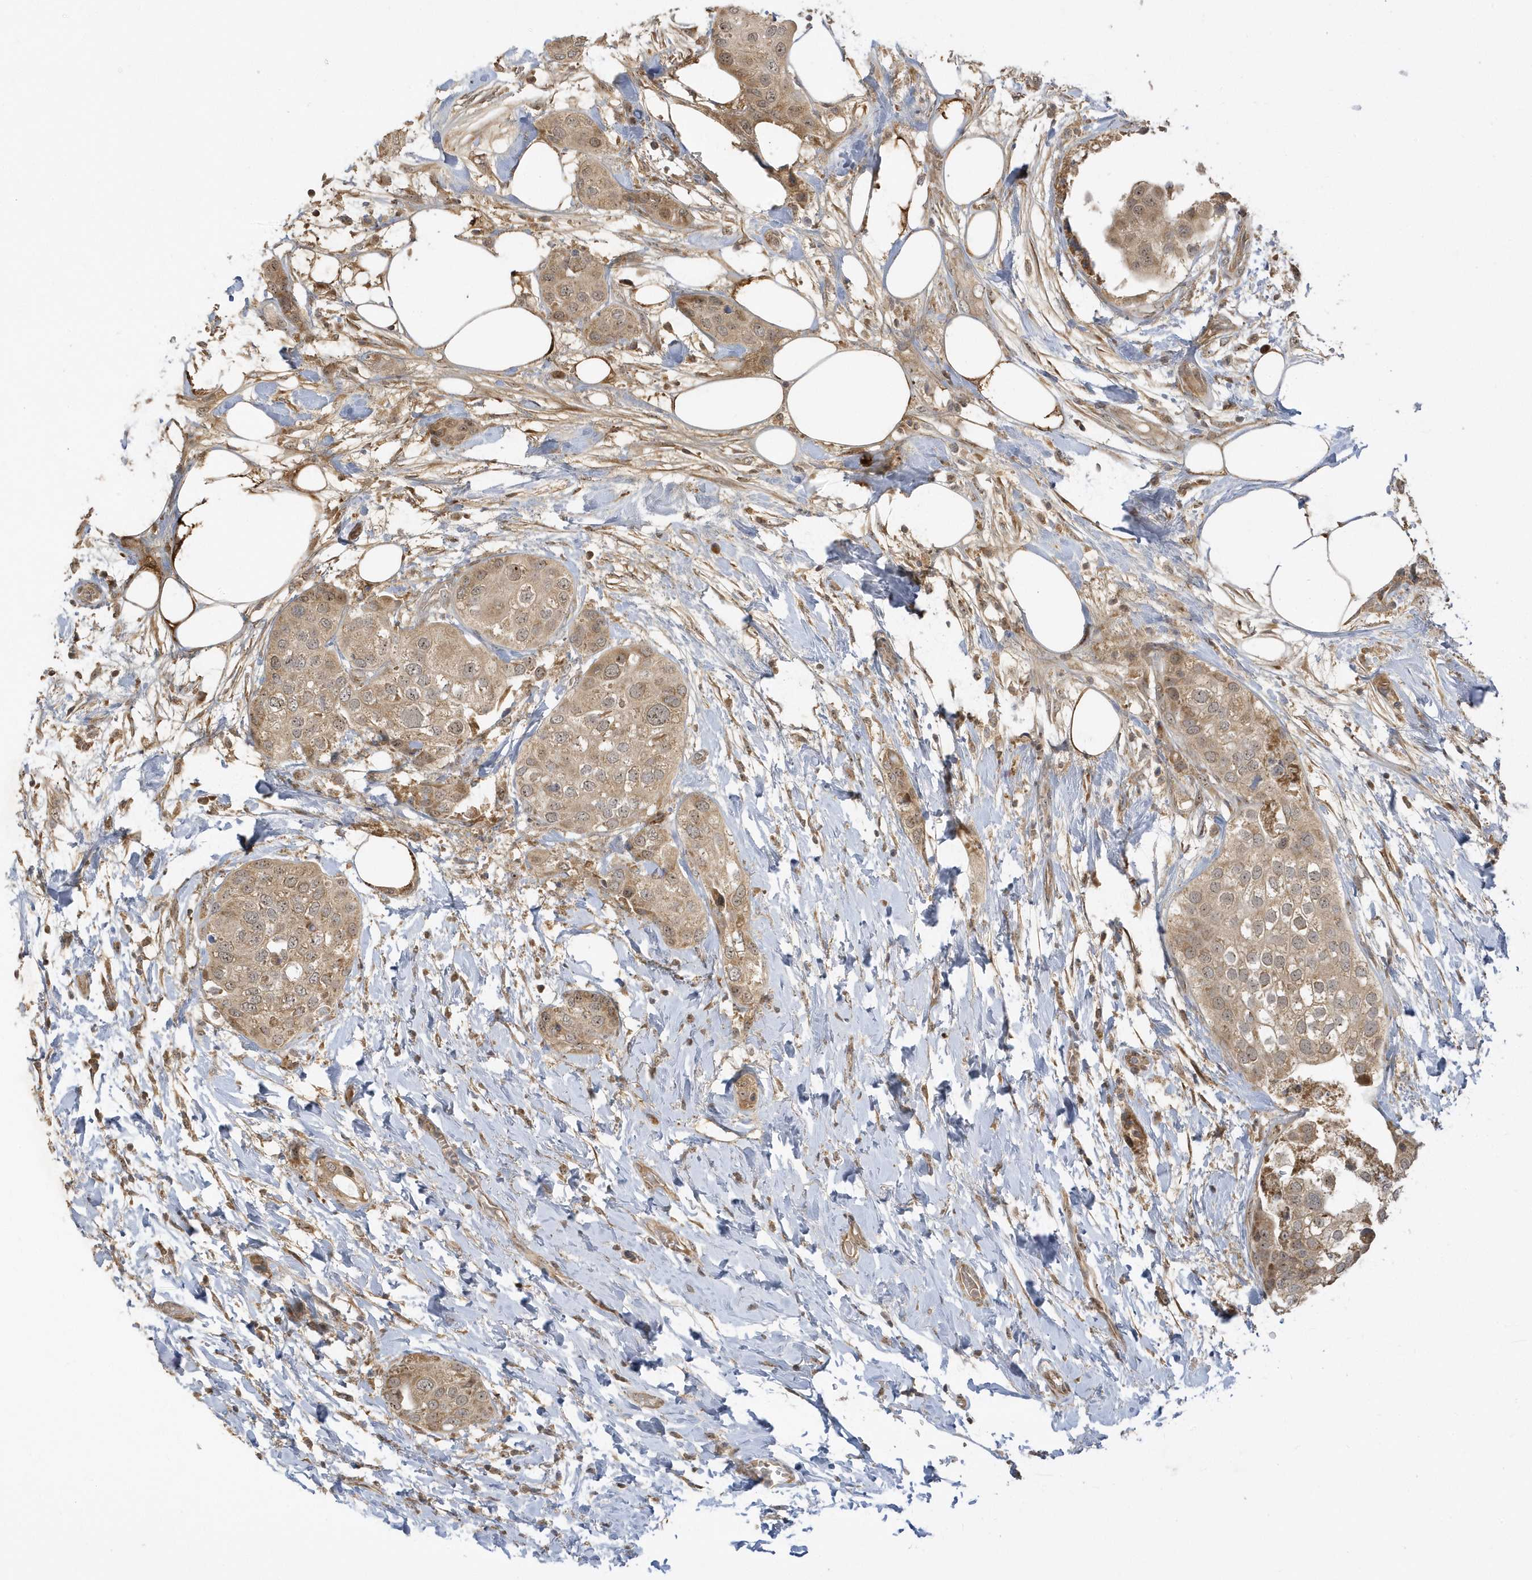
{"staining": {"intensity": "weak", "quantity": ">75%", "location": "cytoplasmic/membranous"}, "tissue": "urothelial cancer", "cell_type": "Tumor cells", "image_type": "cancer", "snomed": [{"axis": "morphology", "description": "Urothelial carcinoma, High grade"}, {"axis": "topography", "description": "Urinary bladder"}], "caption": "Human urothelial cancer stained with a brown dye exhibits weak cytoplasmic/membranous positive staining in about >75% of tumor cells.", "gene": "ECM2", "patient": {"sex": "male", "age": 64}}